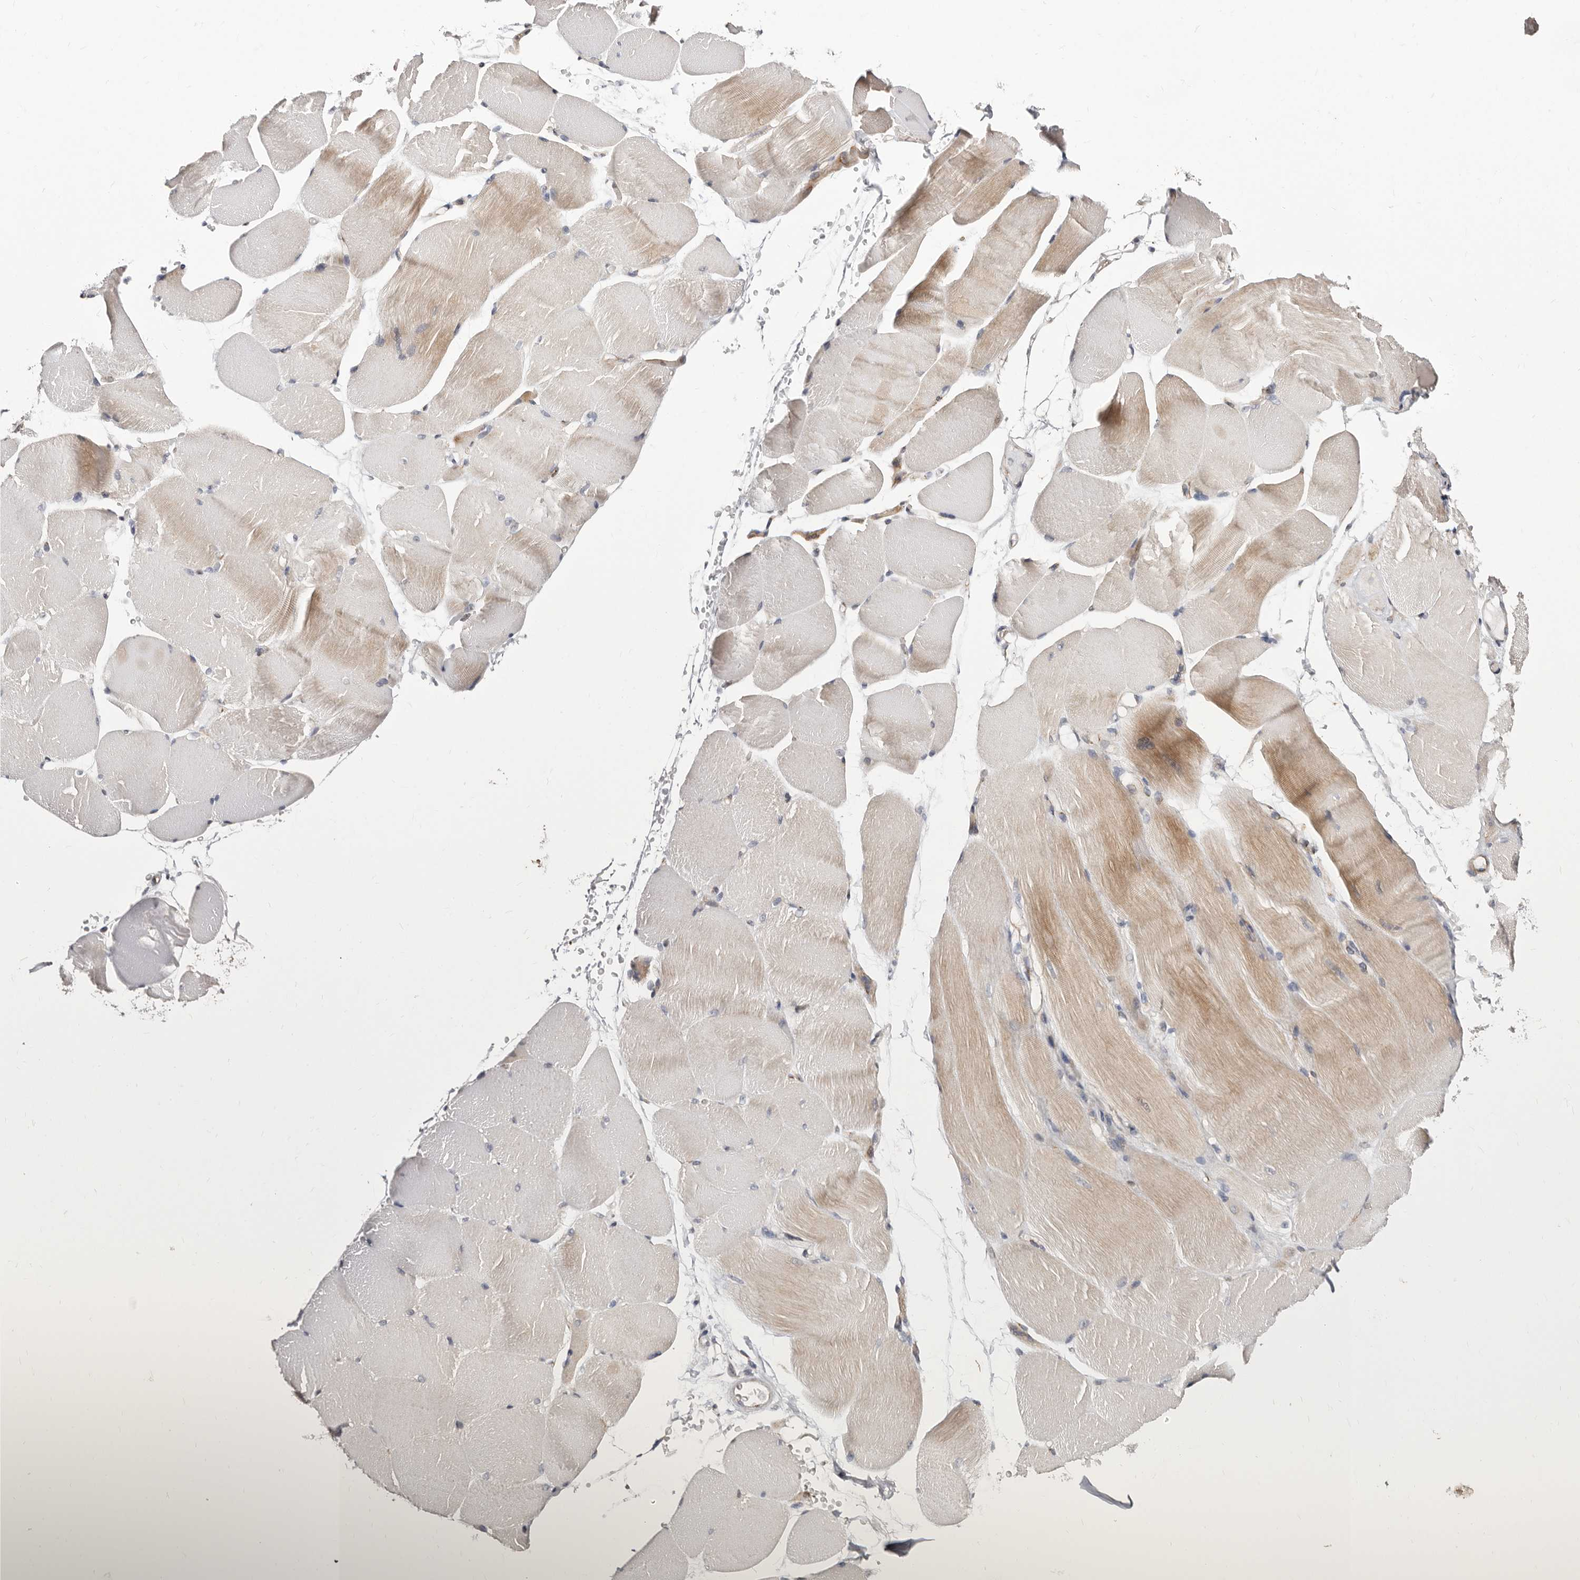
{"staining": {"intensity": "moderate", "quantity": "<25%", "location": "cytoplasmic/membranous"}, "tissue": "skeletal muscle", "cell_type": "Myocytes", "image_type": "normal", "snomed": [{"axis": "morphology", "description": "Normal tissue, NOS"}, {"axis": "topography", "description": "Skeletal muscle"}, {"axis": "topography", "description": "Parathyroid gland"}], "caption": "Skeletal muscle stained with DAB (3,3'-diaminobenzidine) immunohistochemistry shows low levels of moderate cytoplasmic/membranous expression in approximately <25% of myocytes. Nuclei are stained in blue.", "gene": "KLHL4", "patient": {"sex": "female", "age": 37}}